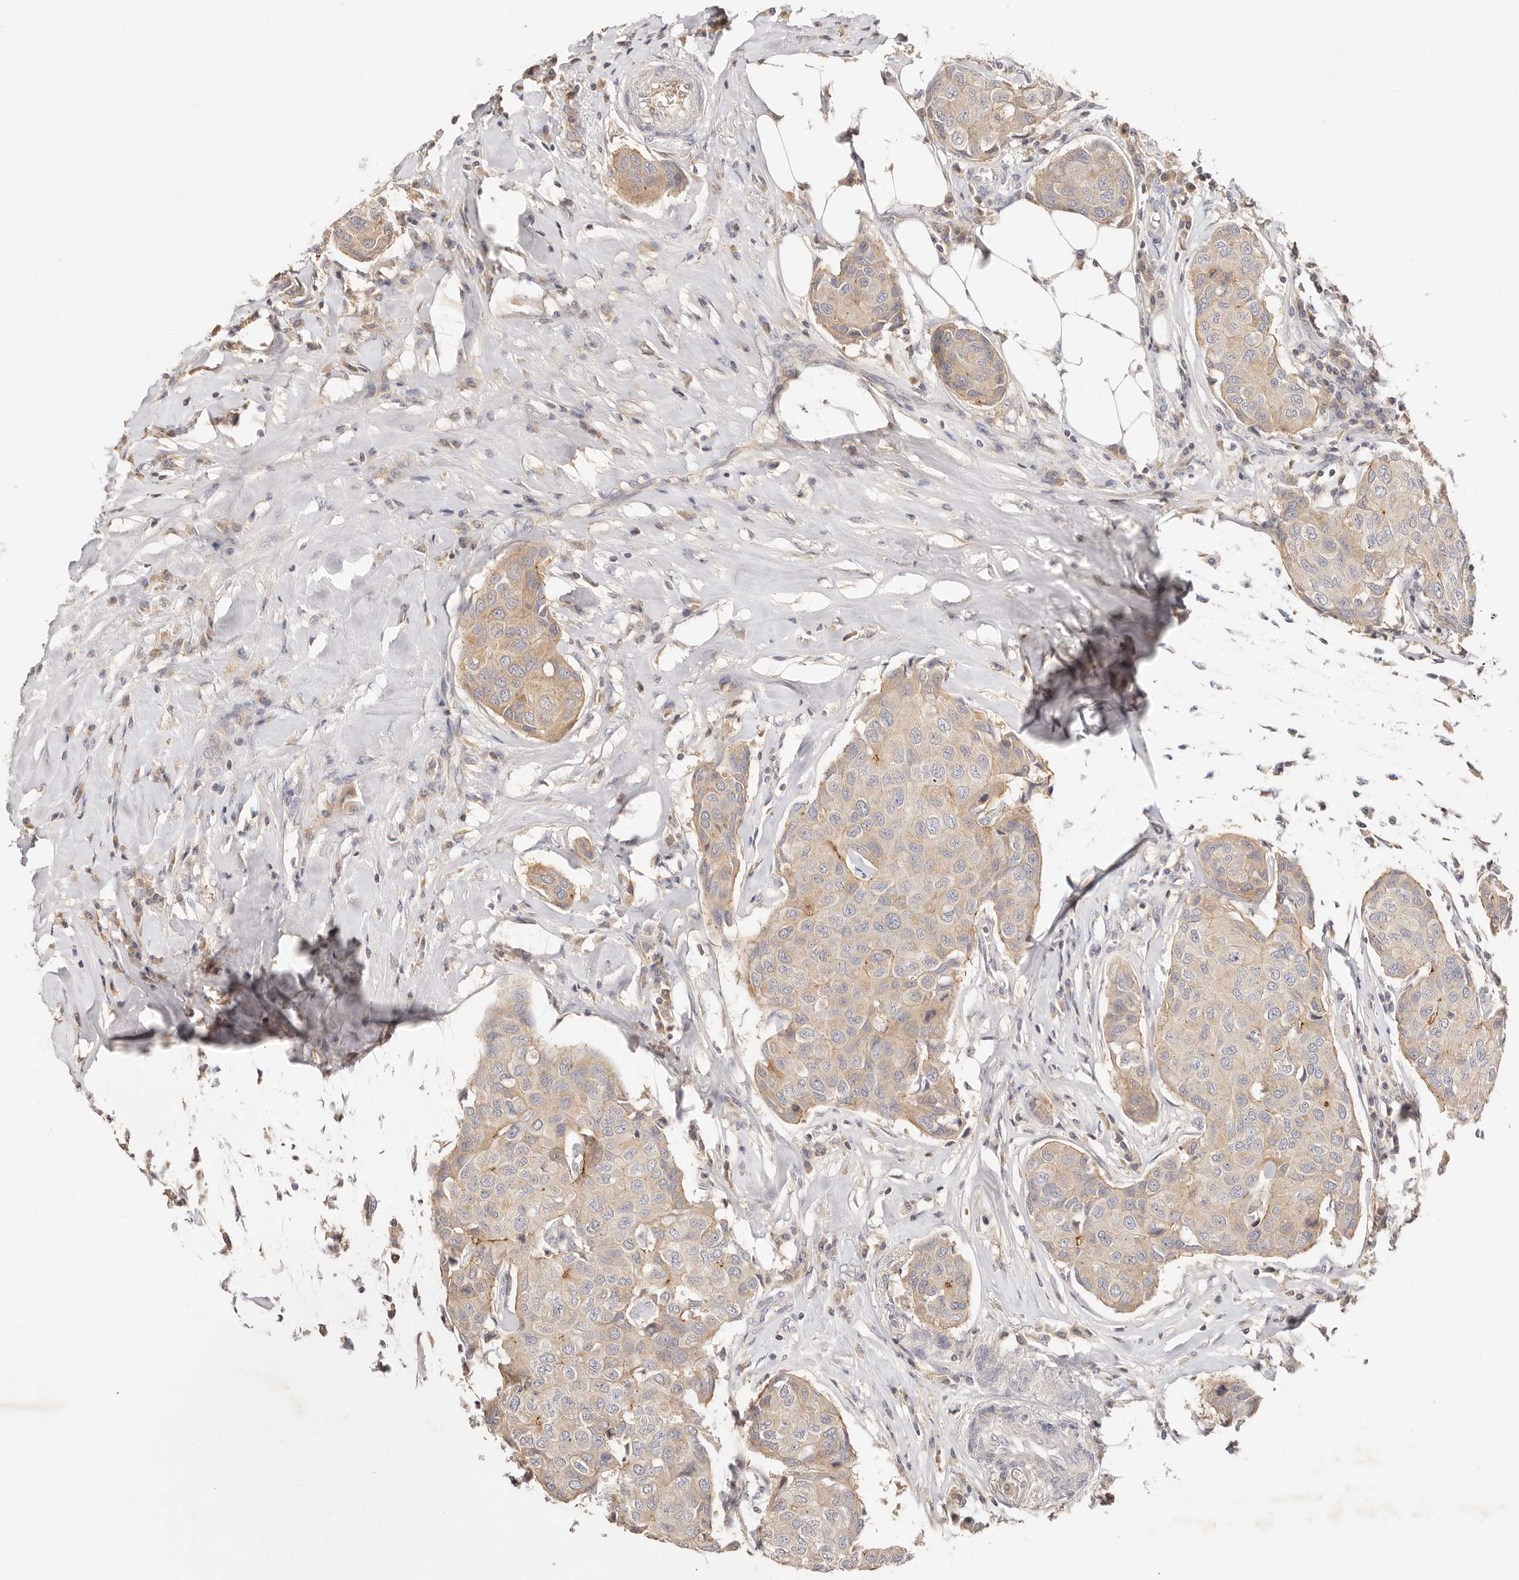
{"staining": {"intensity": "weak", "quantity": "<25%", "location": "cytoplasmic/membranous"}, "tissue": "breast cancer", "cell_type": "Tumor cells", "image_type": "cancer", "snomed": [{"axis": "morphology", "description": "Duct carcinoma"}, {"axis": "topography", "description": "Breast"}], "caption": "This micrograph is of infiltrating ductal carcinoma (breast) stained with IHC to label a protein in brown with the nuclei are counter-stained blue. There is no positivity in tumor cells.", "gene": "CXADR", "patient": {"sex": "female", "age": 80}}